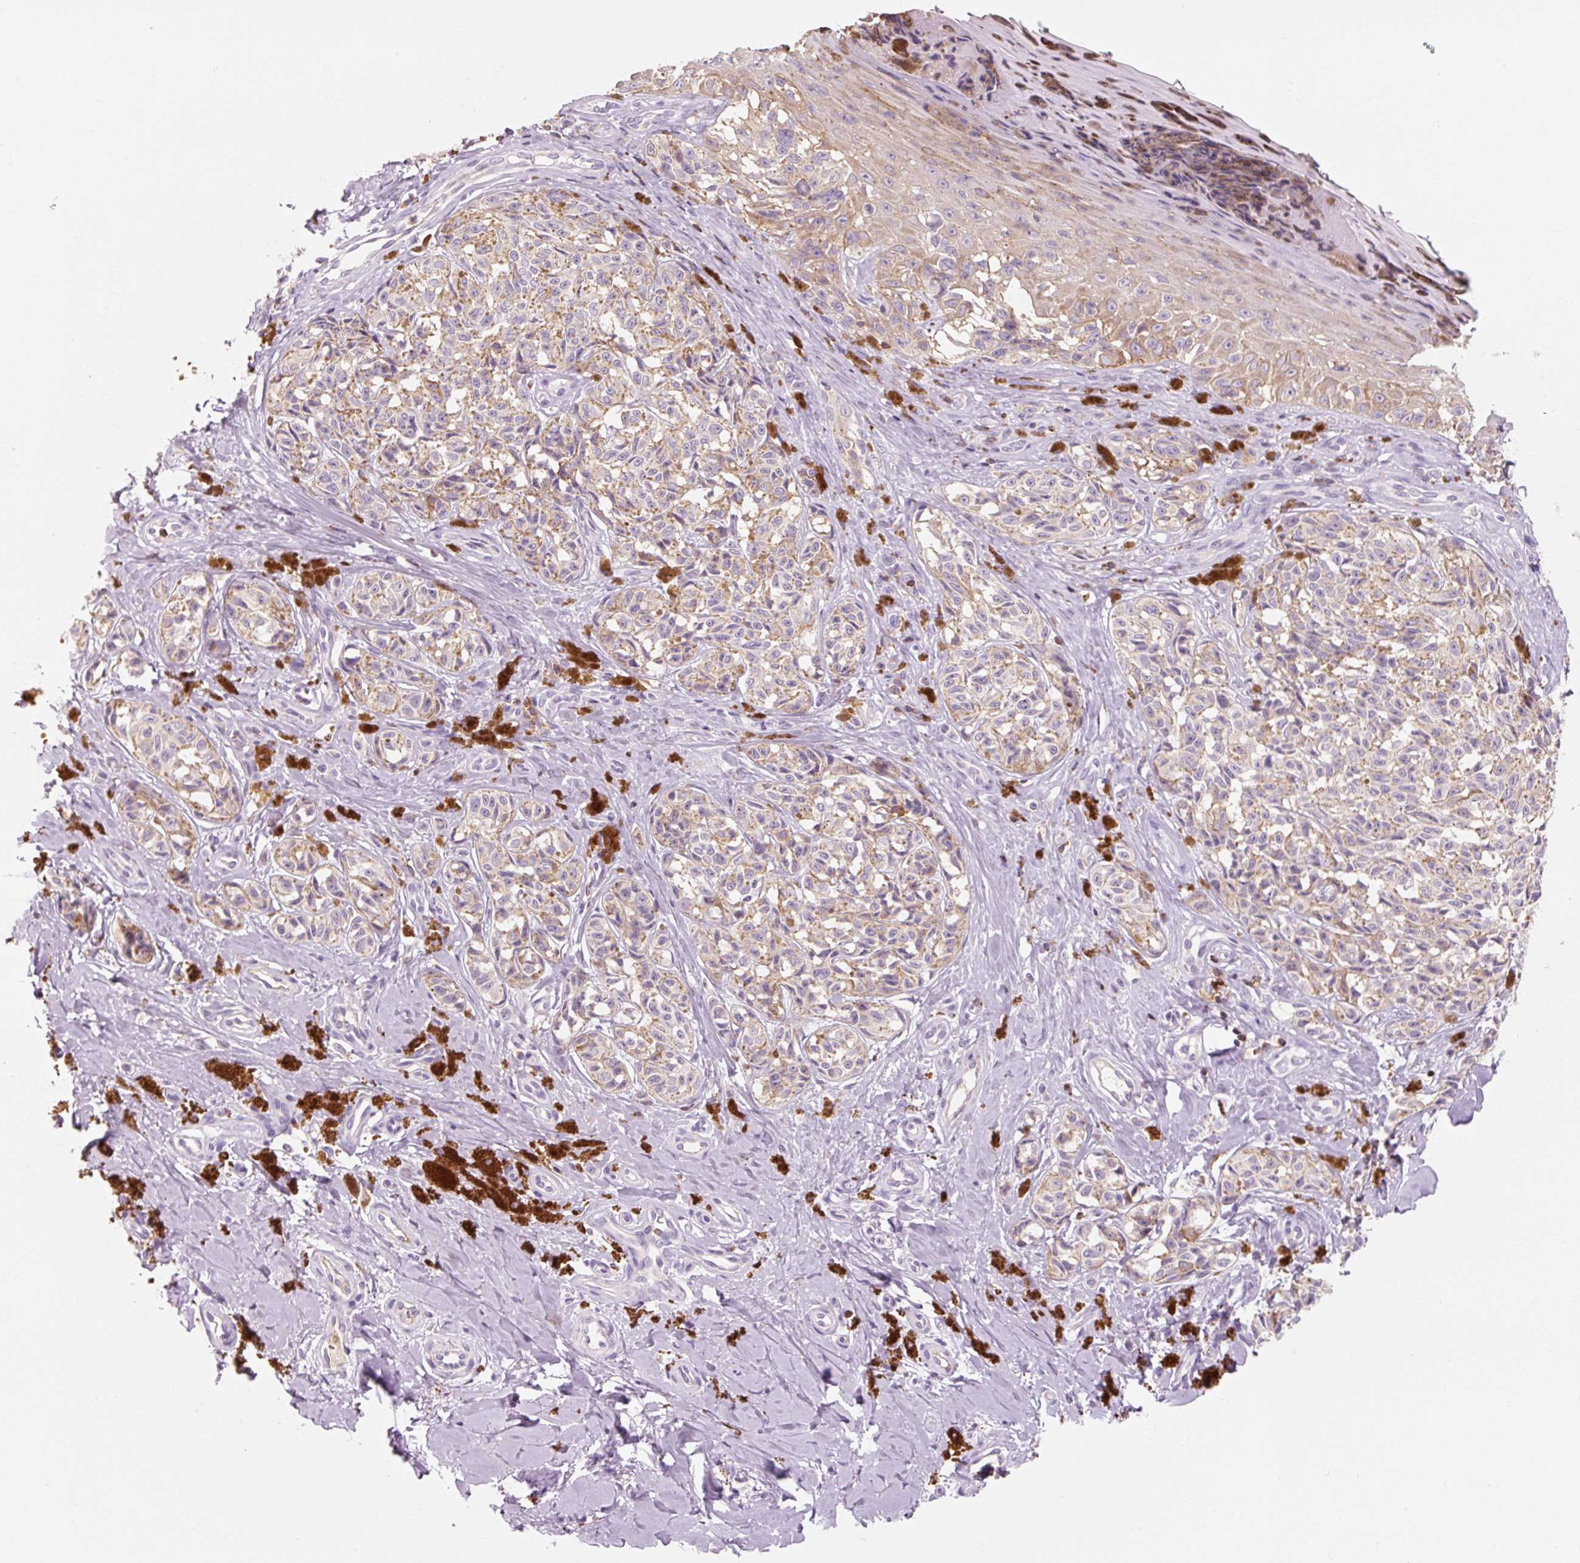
{"staining": {"intensity": "weak", "quantity": "25%-75%", "location": "cytoplasmic/membranous"}, "tissue": "melanoma", "cell_type": "Tumor cells", "image_type": "cancer", "snomed": [{"axis": "morphology", "description": "Malignant melanoma, NOS"}, {"axis": "topography", "description": "Skin"}], "caption": "Malignant melanoma was stained to show a protein in brown. There is low levels of weak cytoplasmic/membranous expression in approximately 25%-75% of tumor cells. (Stains: DAB in brown, nuclei in blue, Microscopy: brightfield microscopy at high magnification).", "gene": "OR8K1", "patient": {"sex": "female", "age": 65}}